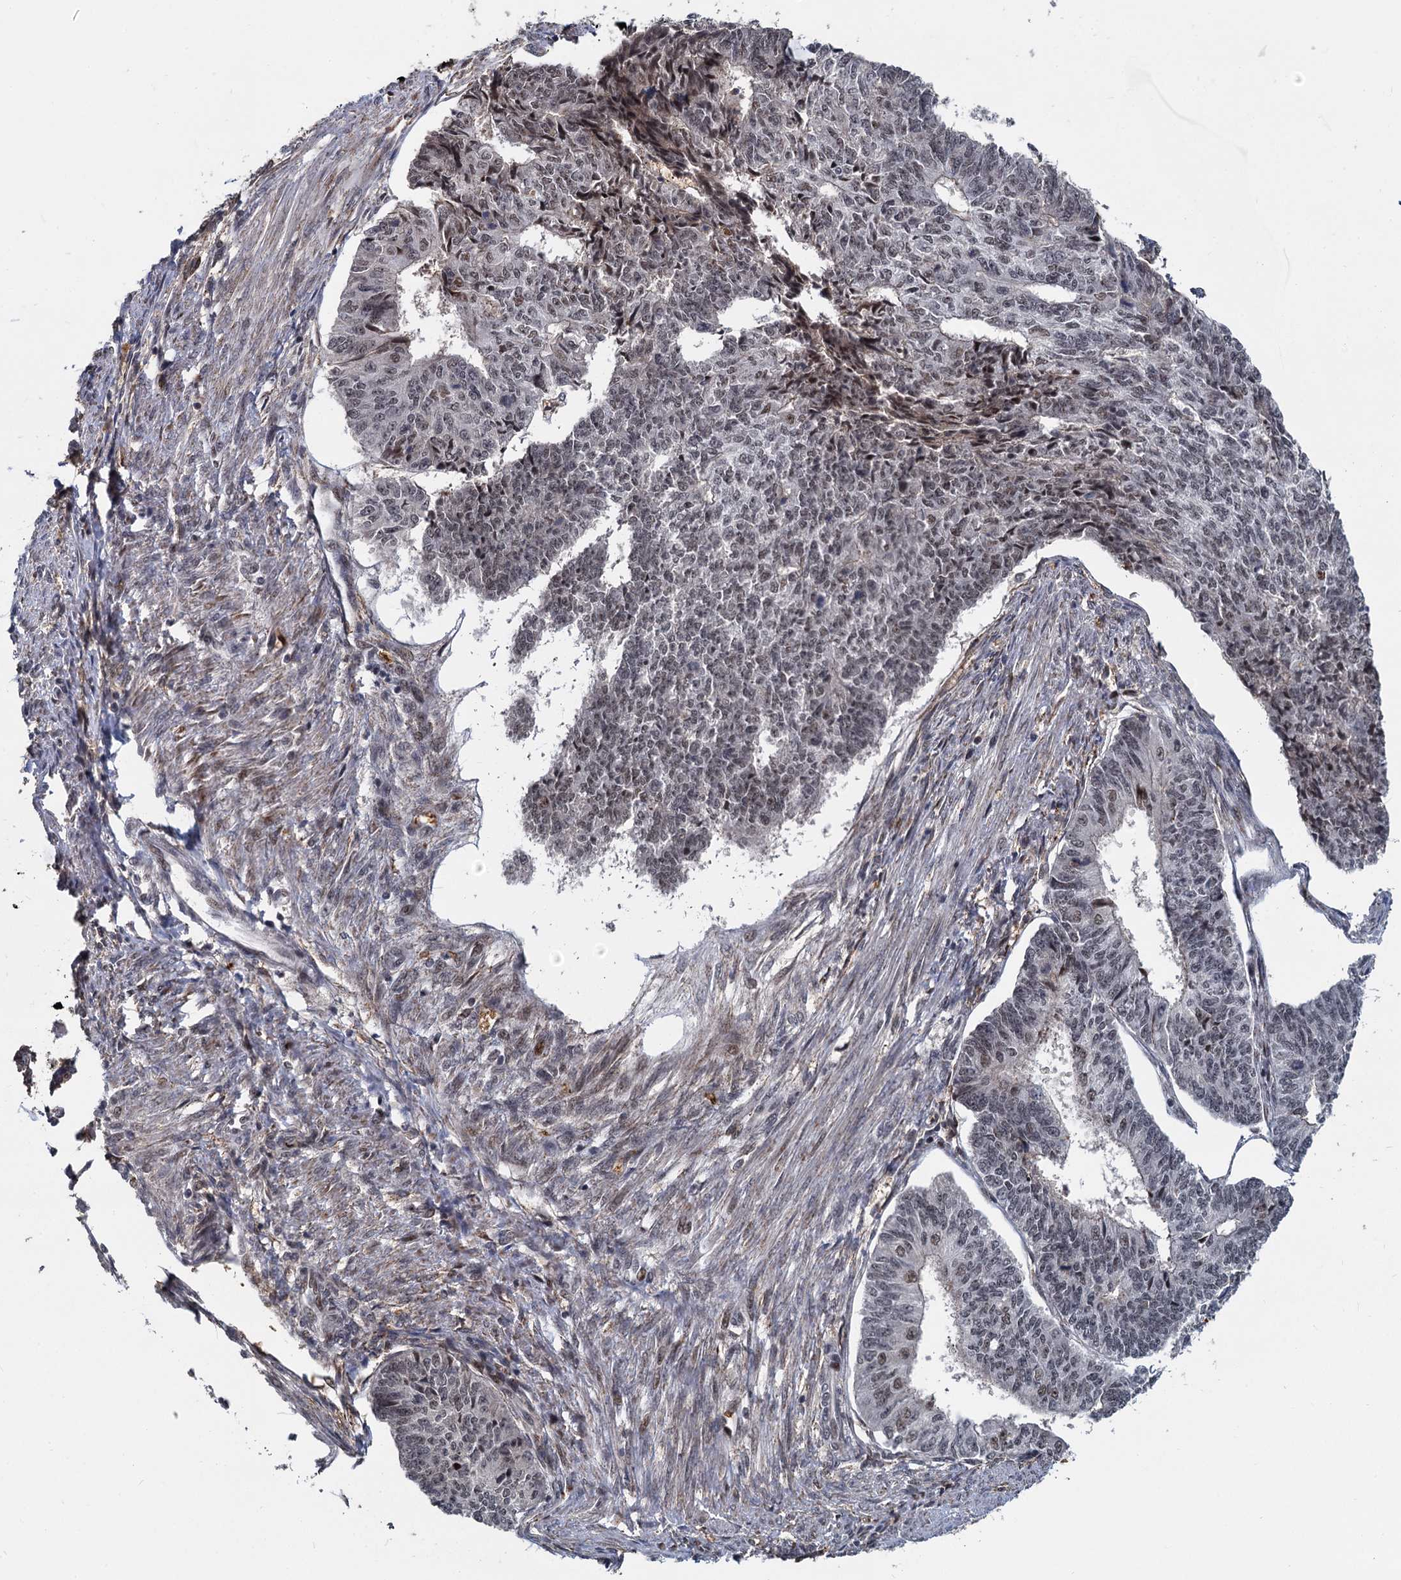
{"staining": {"intensity": "moderate", "quantity": "<25%", "location": "nuclear"}, "tissue": "endometrial cancer", "cell_type": "Tumor cells", "image_type": "cancer", "snomed": [{"axis": "morphology", "description": "Adenocarcinoma, NOS"}, {"axis": "topography", "description": "Endometrium"}], "caption": "Immunohistochemistry micrograph of neoplastic tissue: human endometrial adenocarcinoma stained using immunohistochemistry (IHC) shows low levels of moderate protein expression localized specifically in the nuclear of tumor cells, appearing as a nuclear brown color.", "gene": "FANCI", "patient": {"sex": "female", "age": 32}}